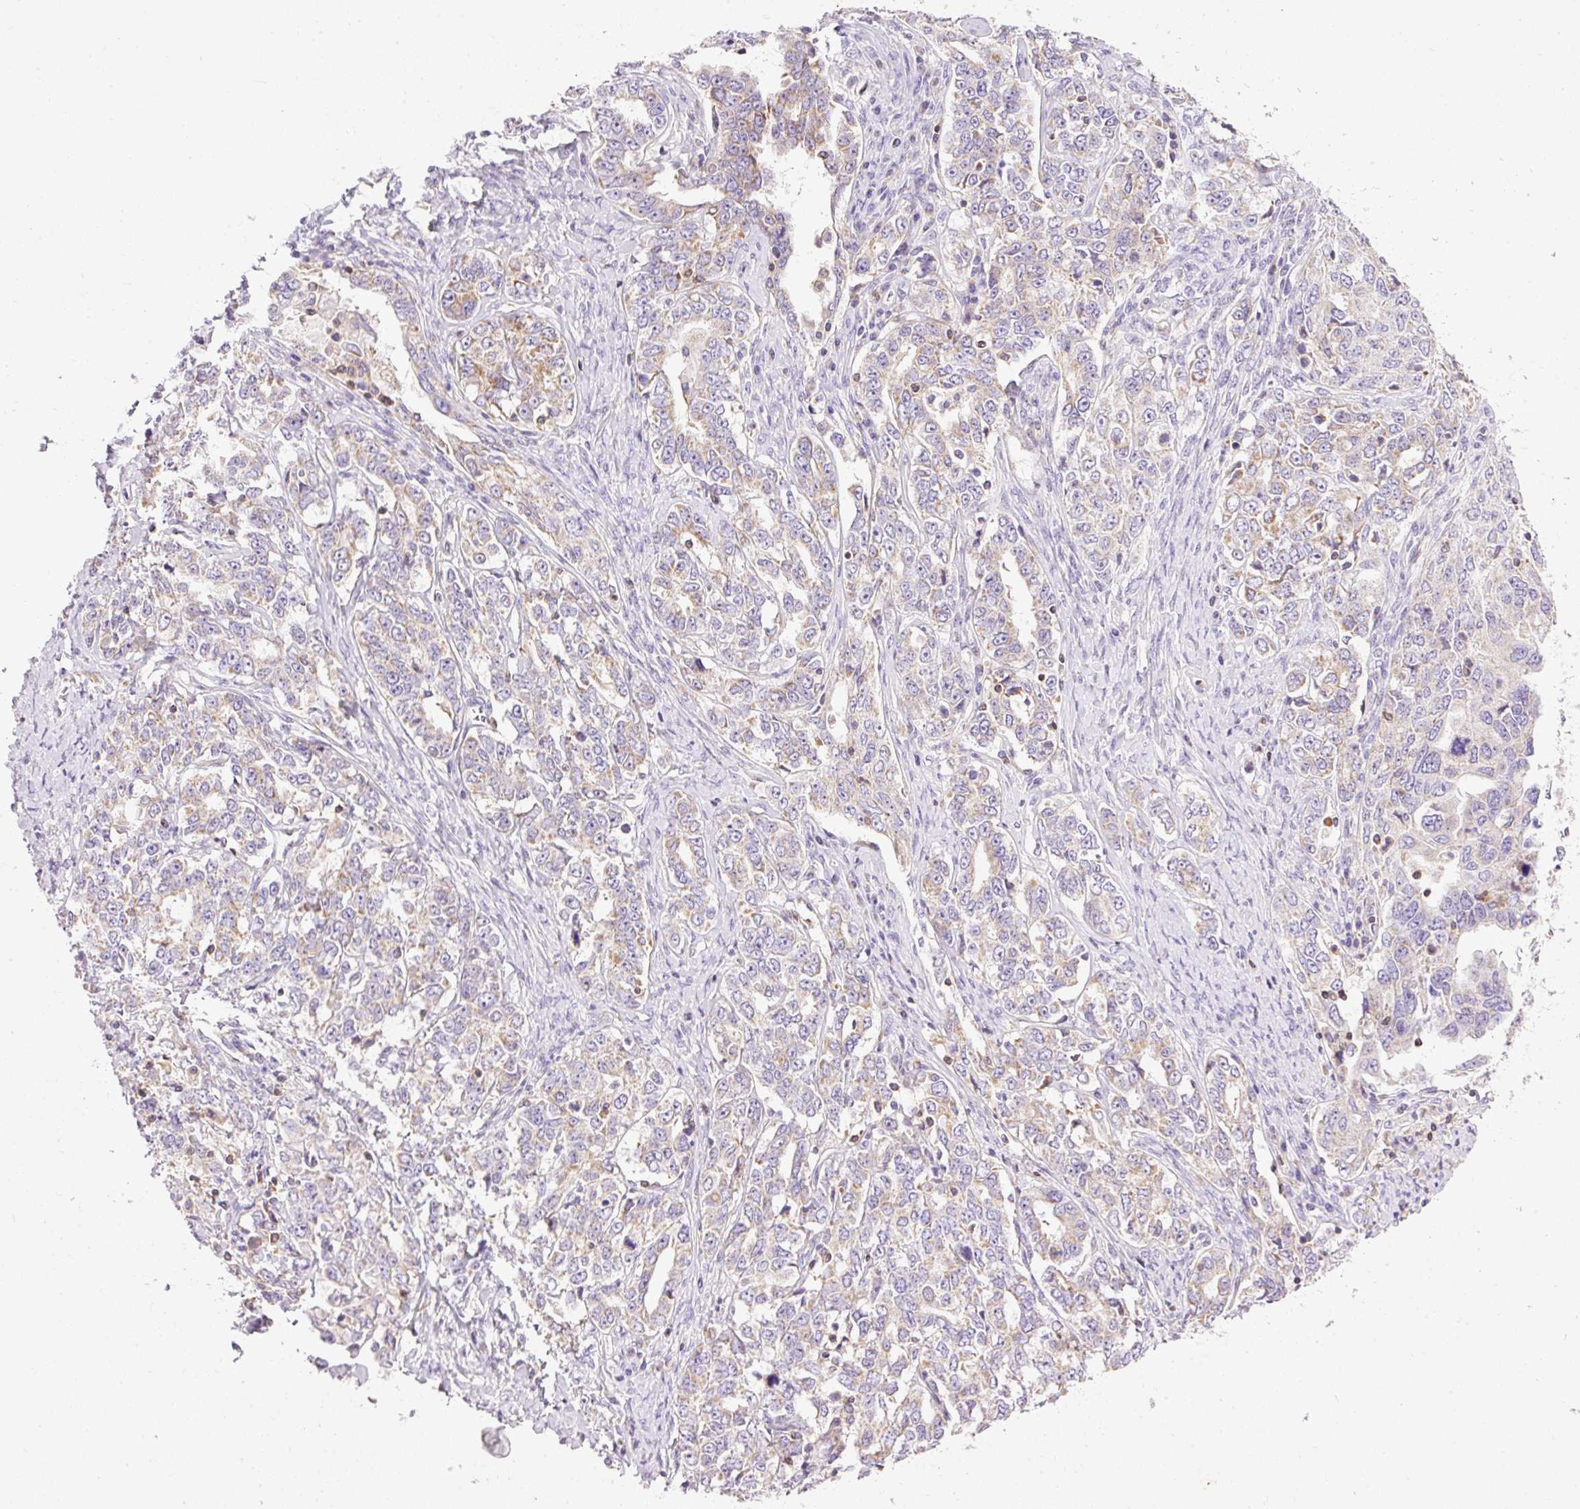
{"staining": {"intensity": "weak", "quantity": "<25%", "location": "cytoplasmic/membranous"}, "tissue": "ovarian cancer", "cell_type": "Tumor cells", "image_type": "cancer", "snomed": [{"axis": "morphology", "description": "Carcinoma, endometroid"}, {"axis": "topography", "description": "Ovary"}], "caption": "Immunohistochemistry micrograph of human ovarian endometroid carcinoma stained for a protein (brown), which demonstrates no positivity in tumor cells. The staining was performed using DAB (3,3'-diaminobenzidine) to visualize the protein expression in brown, while the nuclei were stained in blue with hematoxylin (Magnification: 20x).", "gene": "IMMT", "patient": {"sex": "female", "age": 62}}